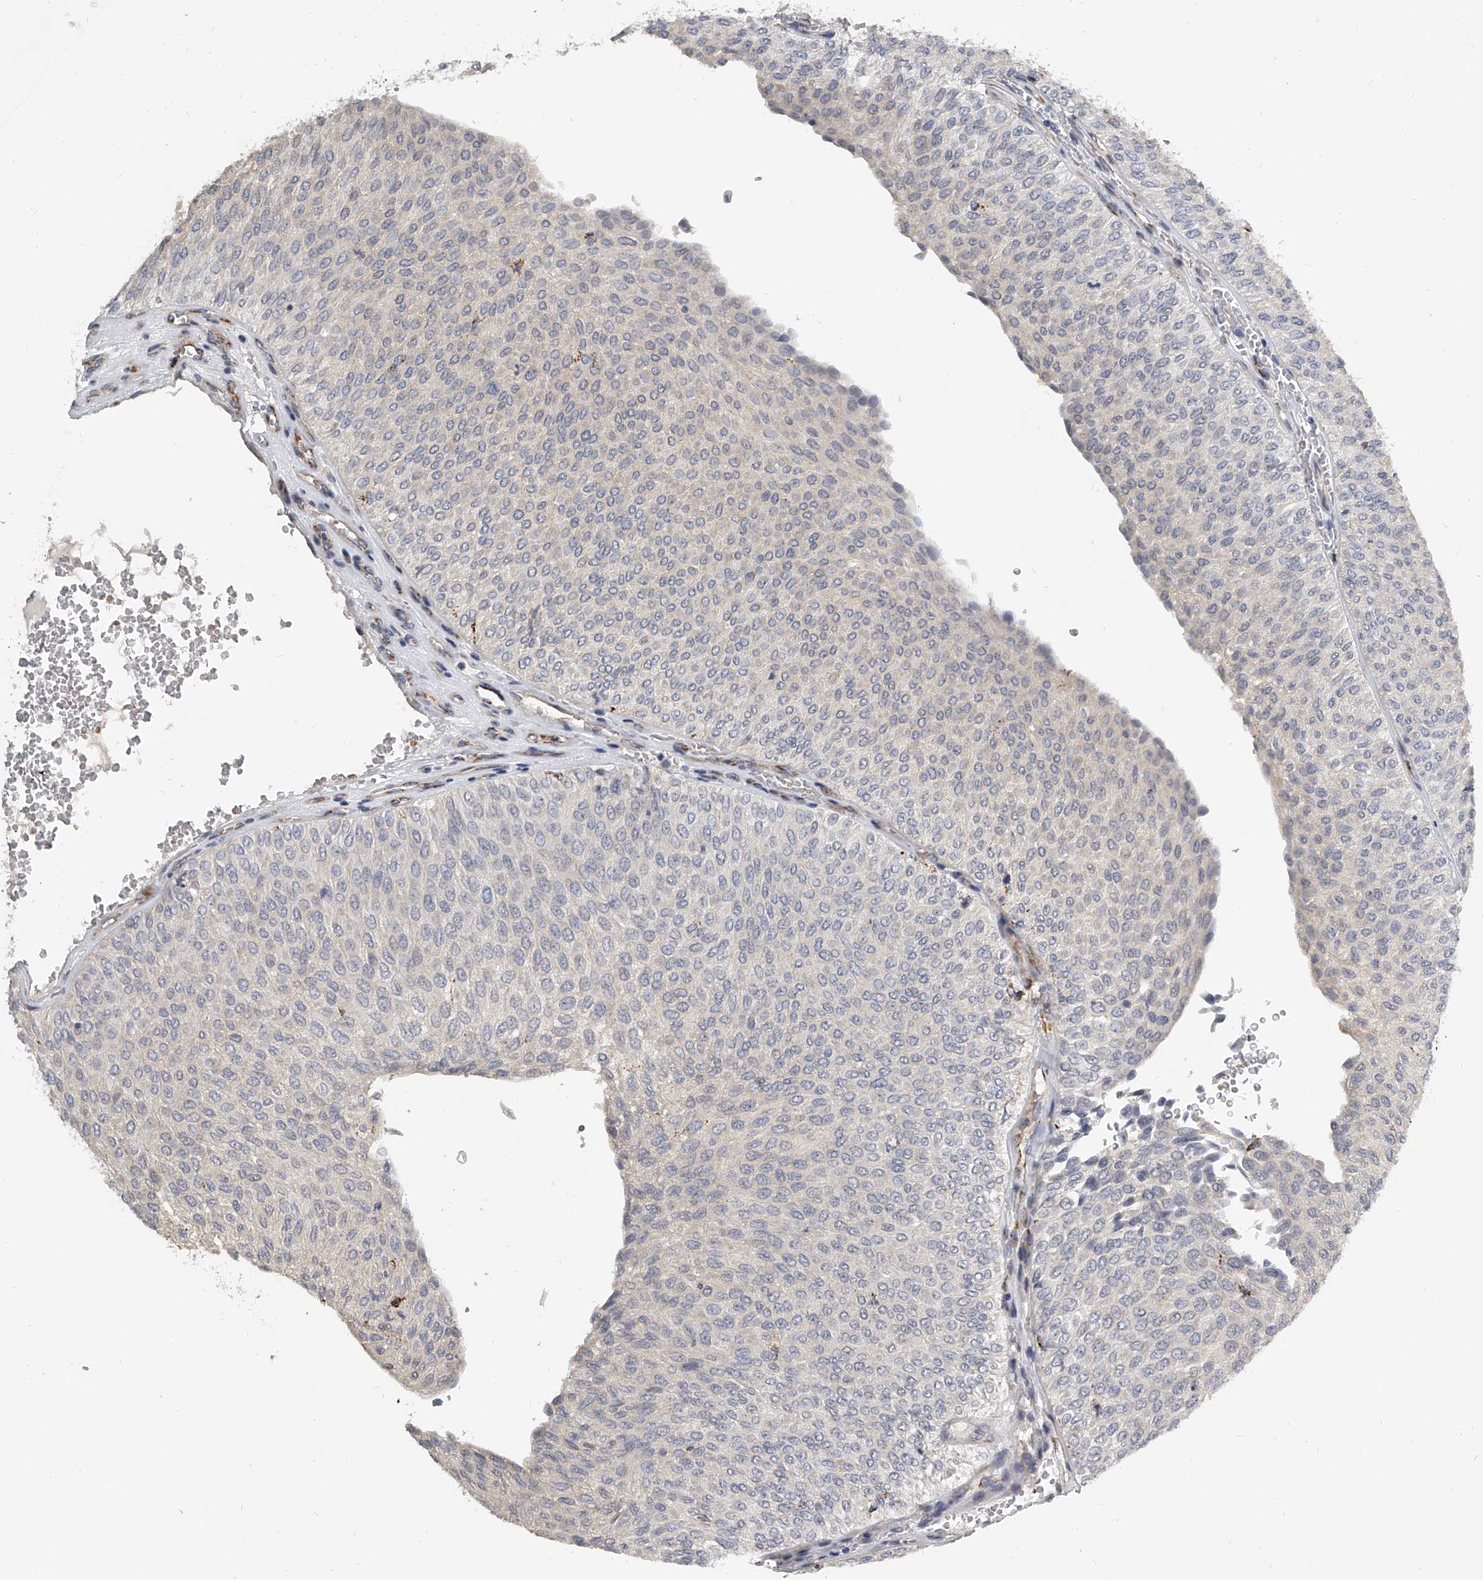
{"staining": {"intensity": "negative", "quantity": "none", "location": "none"}, "tissue": "urothelial cancer", "cell_type": "Tumor cells", "image_type": "cancer", "snomed": [{"axis": "morphology", "description": "Urothelial carcinoma, Low grade"}, {"axis": "topography", "description": "Urinary bladder"}], "caption": "Urothelial cancer stained for a protein using IHC displays no positivity tumor cells.", "gene": "KLHL7", "patient": {"sex": "male", "age": 78}}